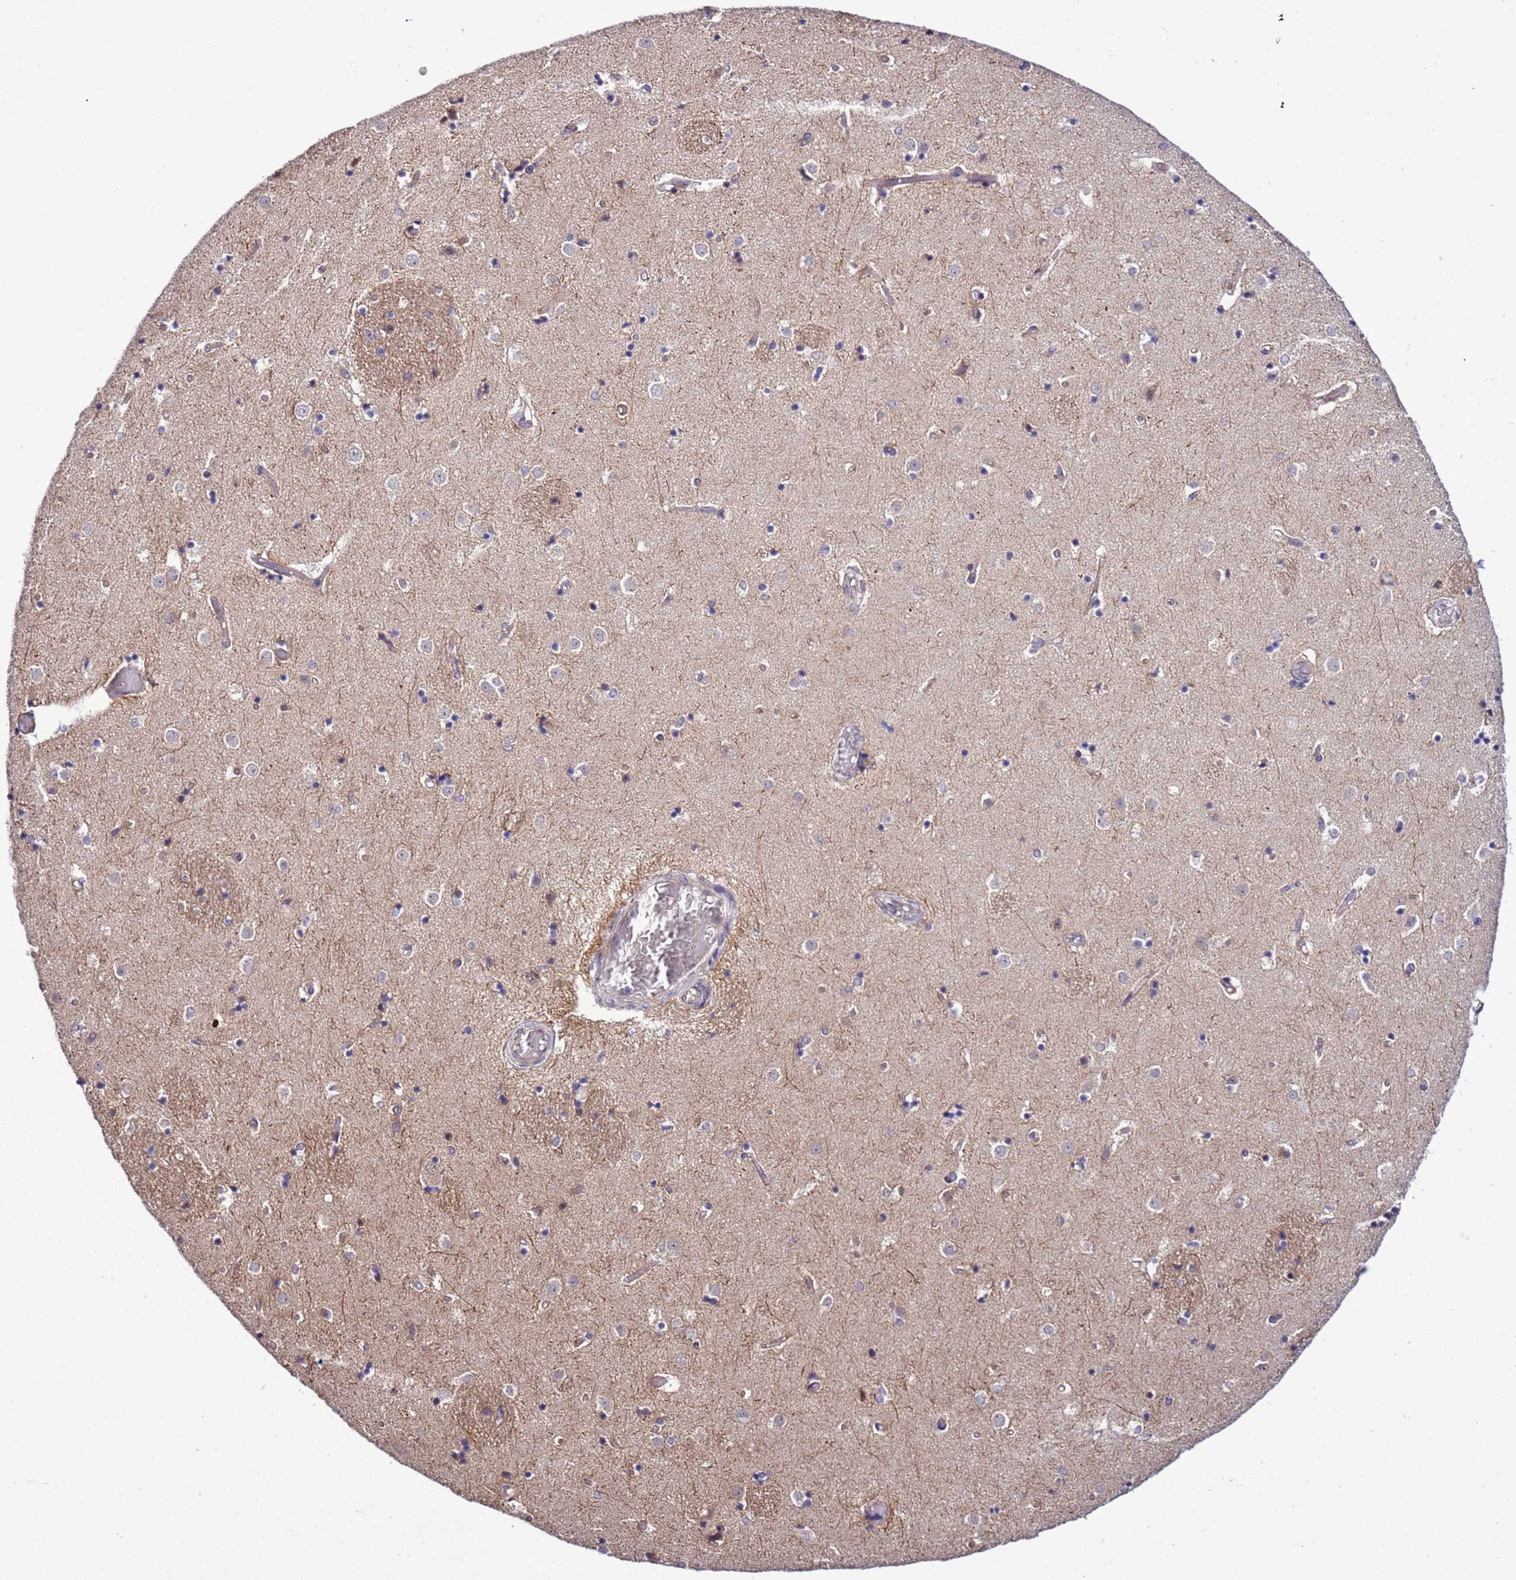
{"staining": {"intensity": "negative", "quantity": "none", "location": "none"}, "tissue": "caudate", "cell_type": "Glial cells", "image_type": "normal", "snomed": [{"axis": "morphology", "description": "Normal tissue, NOS"}, {"axis": "topography", "description": "Lateral ventricle wall"}], "caption": "Human caudate stained for a protein using immunohistochemistry (IHC) reveals no positivity in glial cells.", "gene": "GEN1", "patient": {"sex": "female", "age": 52}}